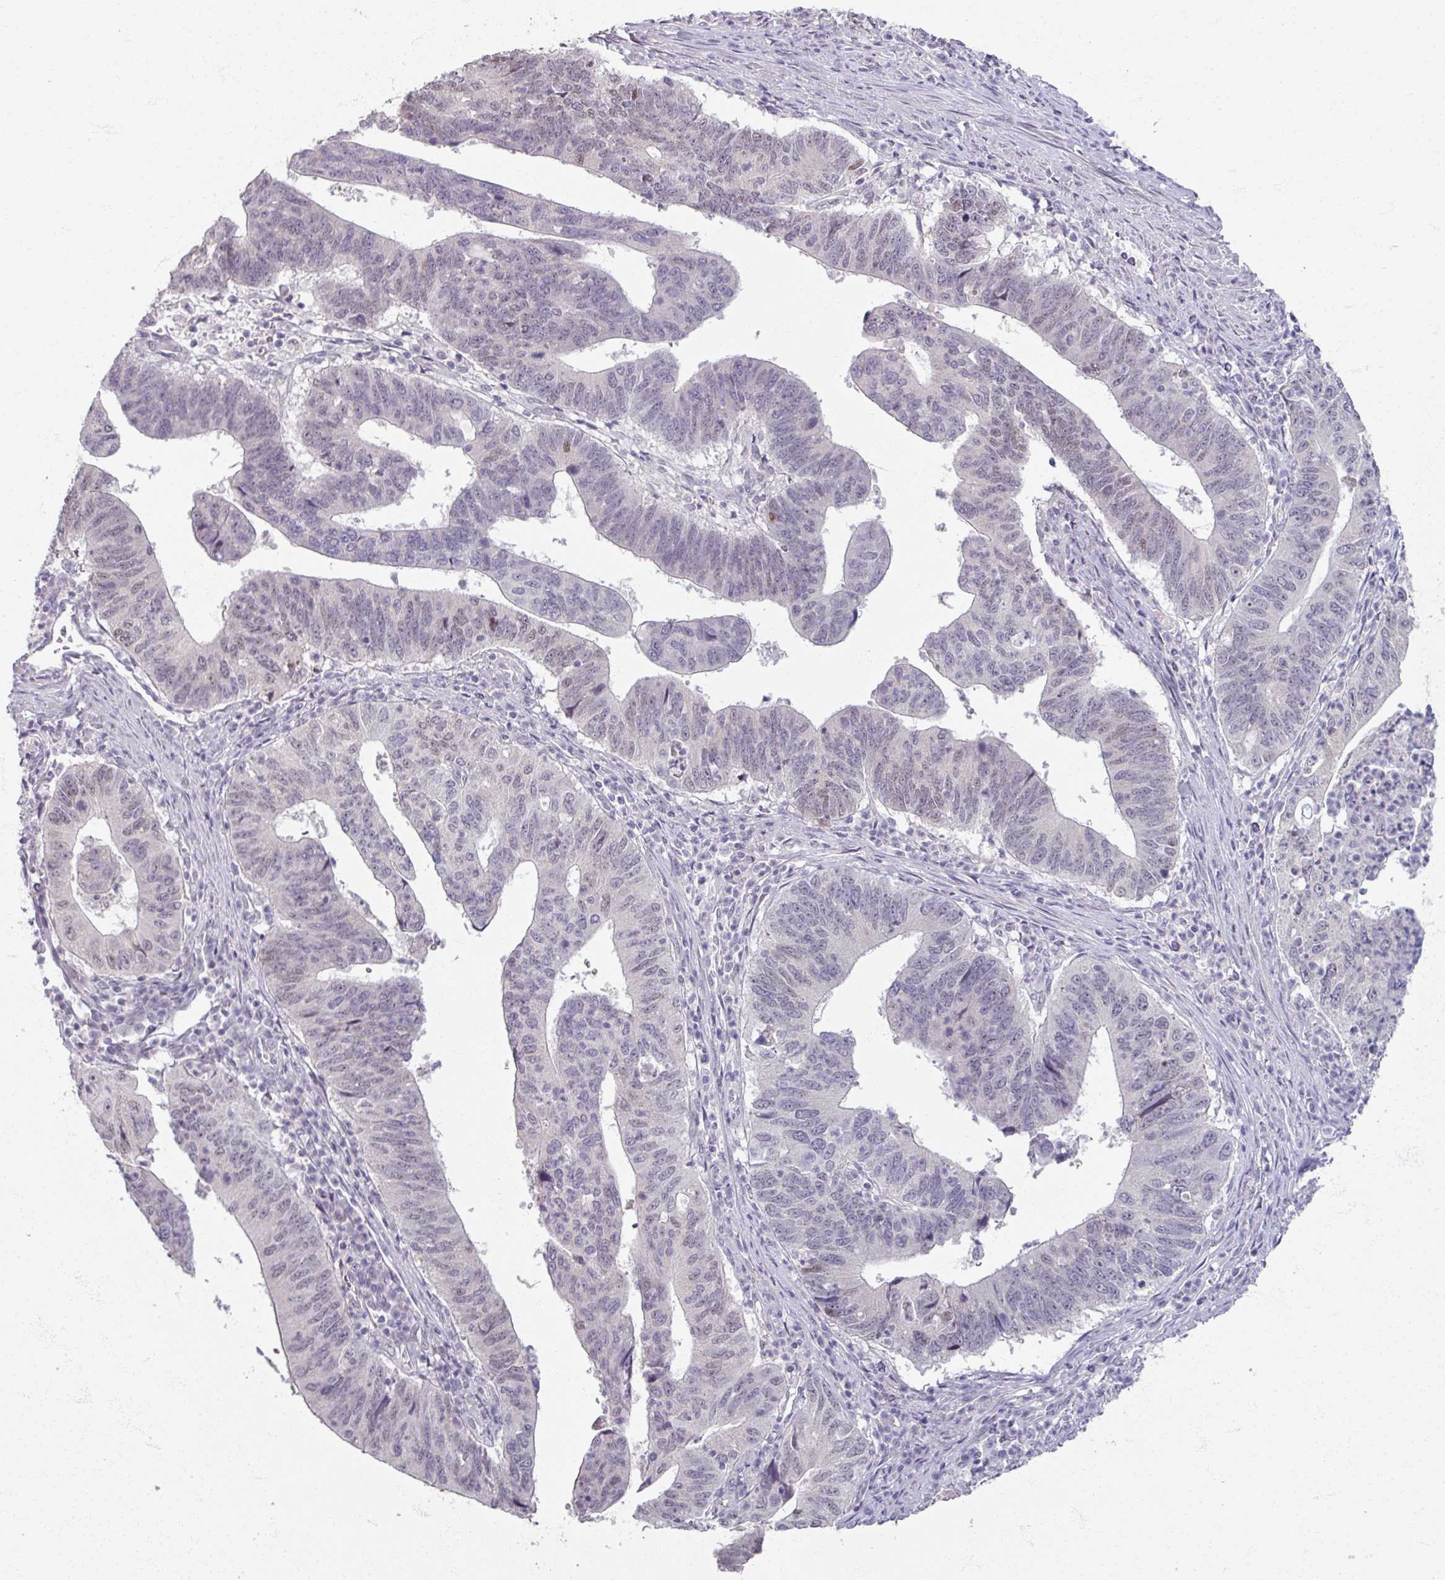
{"staining": {"intensity": "weak", "quantity": "<25%", "location": "nuclear"}, "tissue": "stomach cancer", "cell_type": "Tumor cells", "image_type": "cancer", "snomed": [{"axis": "morphology", "description": "Adenocarcinoma, NOS"}, {"axis": "topography", "description": "Stomach"}], "caption": "There is no significant positivity in tumor cells of adenocarcinoma (stomach). (DAB (3,3'-diaminobenzidine) IHC, high magnification).", "gene": "SOX11", "patient": {"sex": "male", "age": 59}}